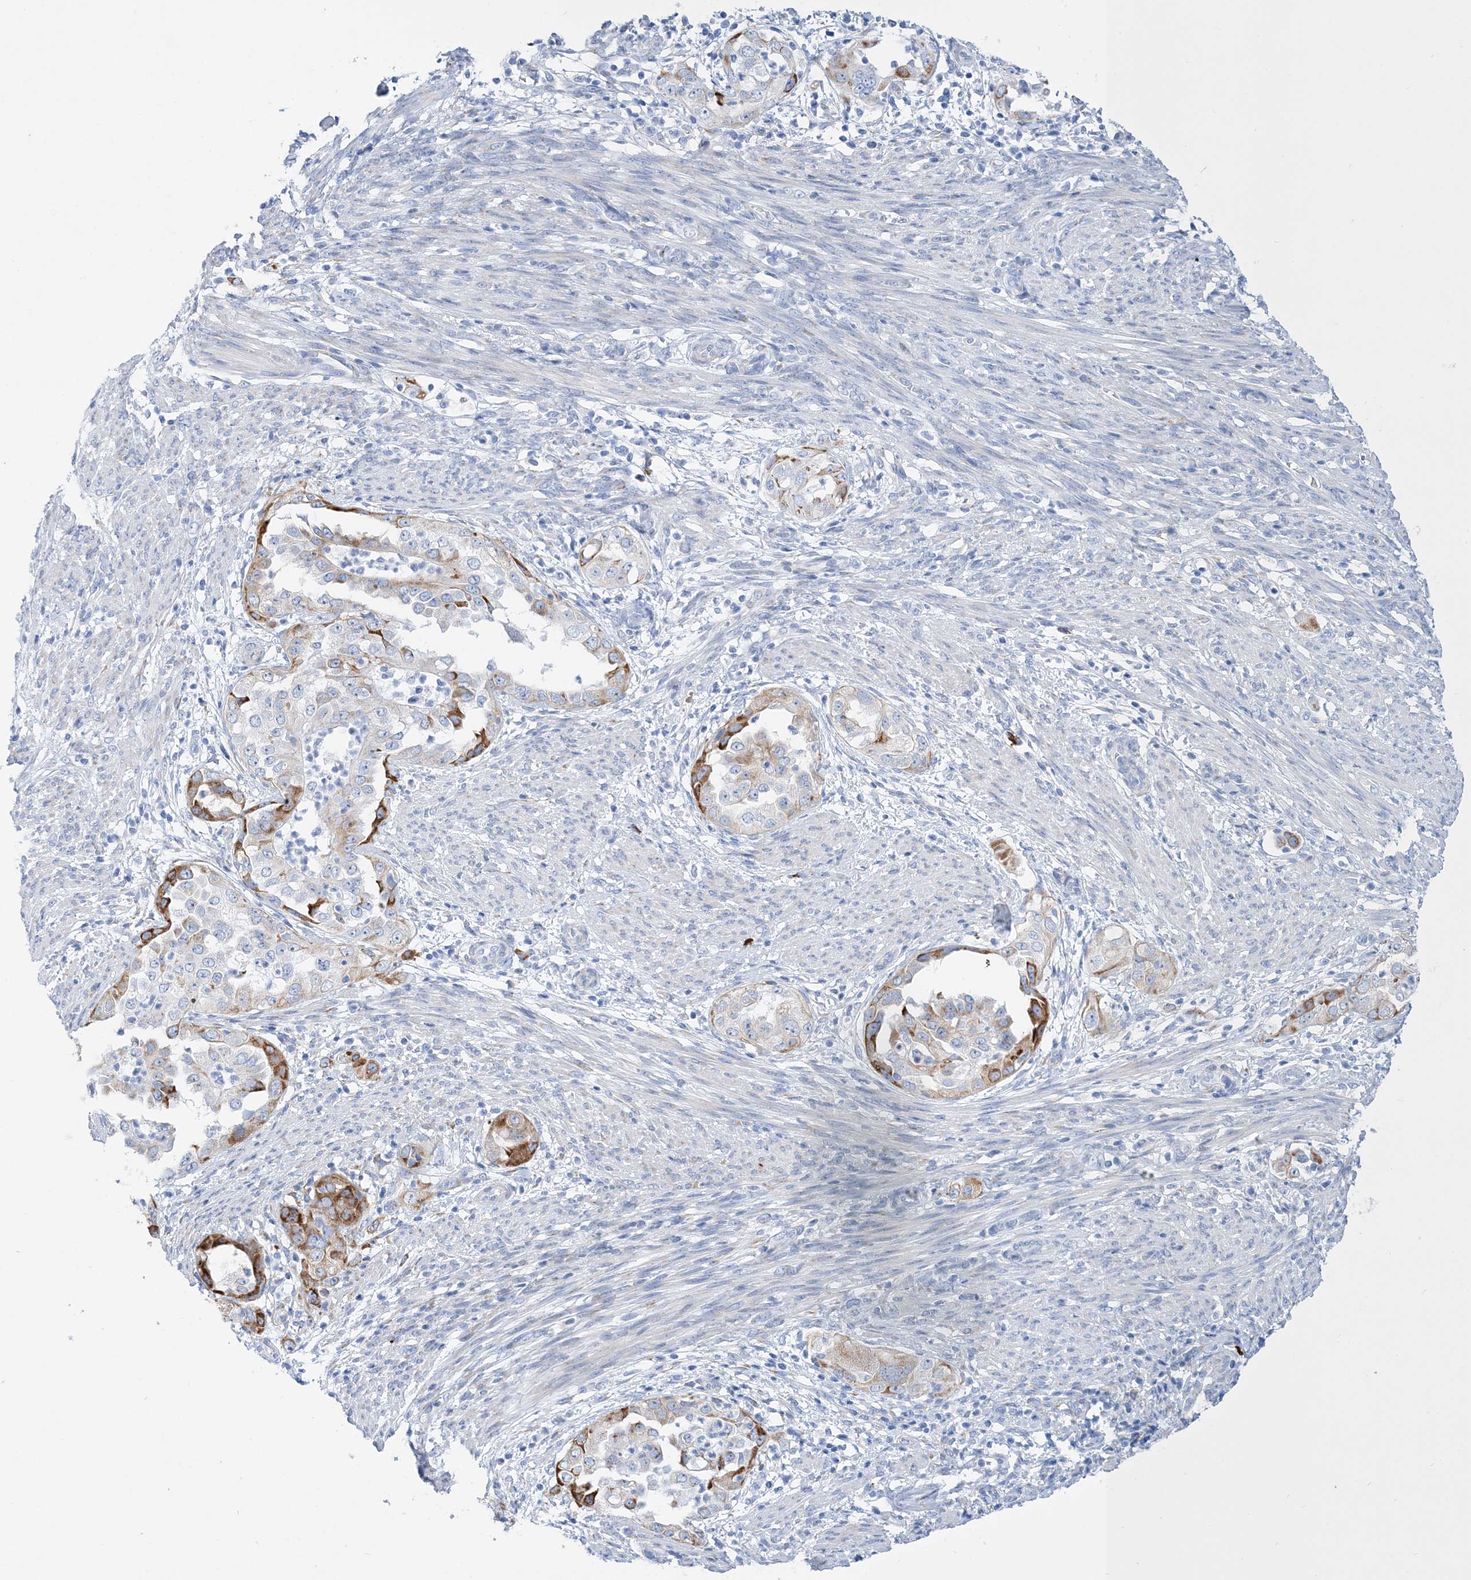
{"staining": {"intensity": "strong", "quantity": "<25%", "location": "cytoplasmic/membranous"}, "tissue": "endometrial cancer", "cell_type": "Tumor cells", "image_type": "cancer", "snomed": [{"axis": "morphology", "description": "Adenocarcinoma, NOS"}, {"axis": "topography", "description": "Endometrium"}], "caption": "Brown immunohistochemical staining in adenocarcinoma (endometrial) shows strong cytoplasmic/membranous positivity in approximately <25% of tumor cells.", "gene": "TSPYL6", "patient": {"sex": "female", "age": 85}}